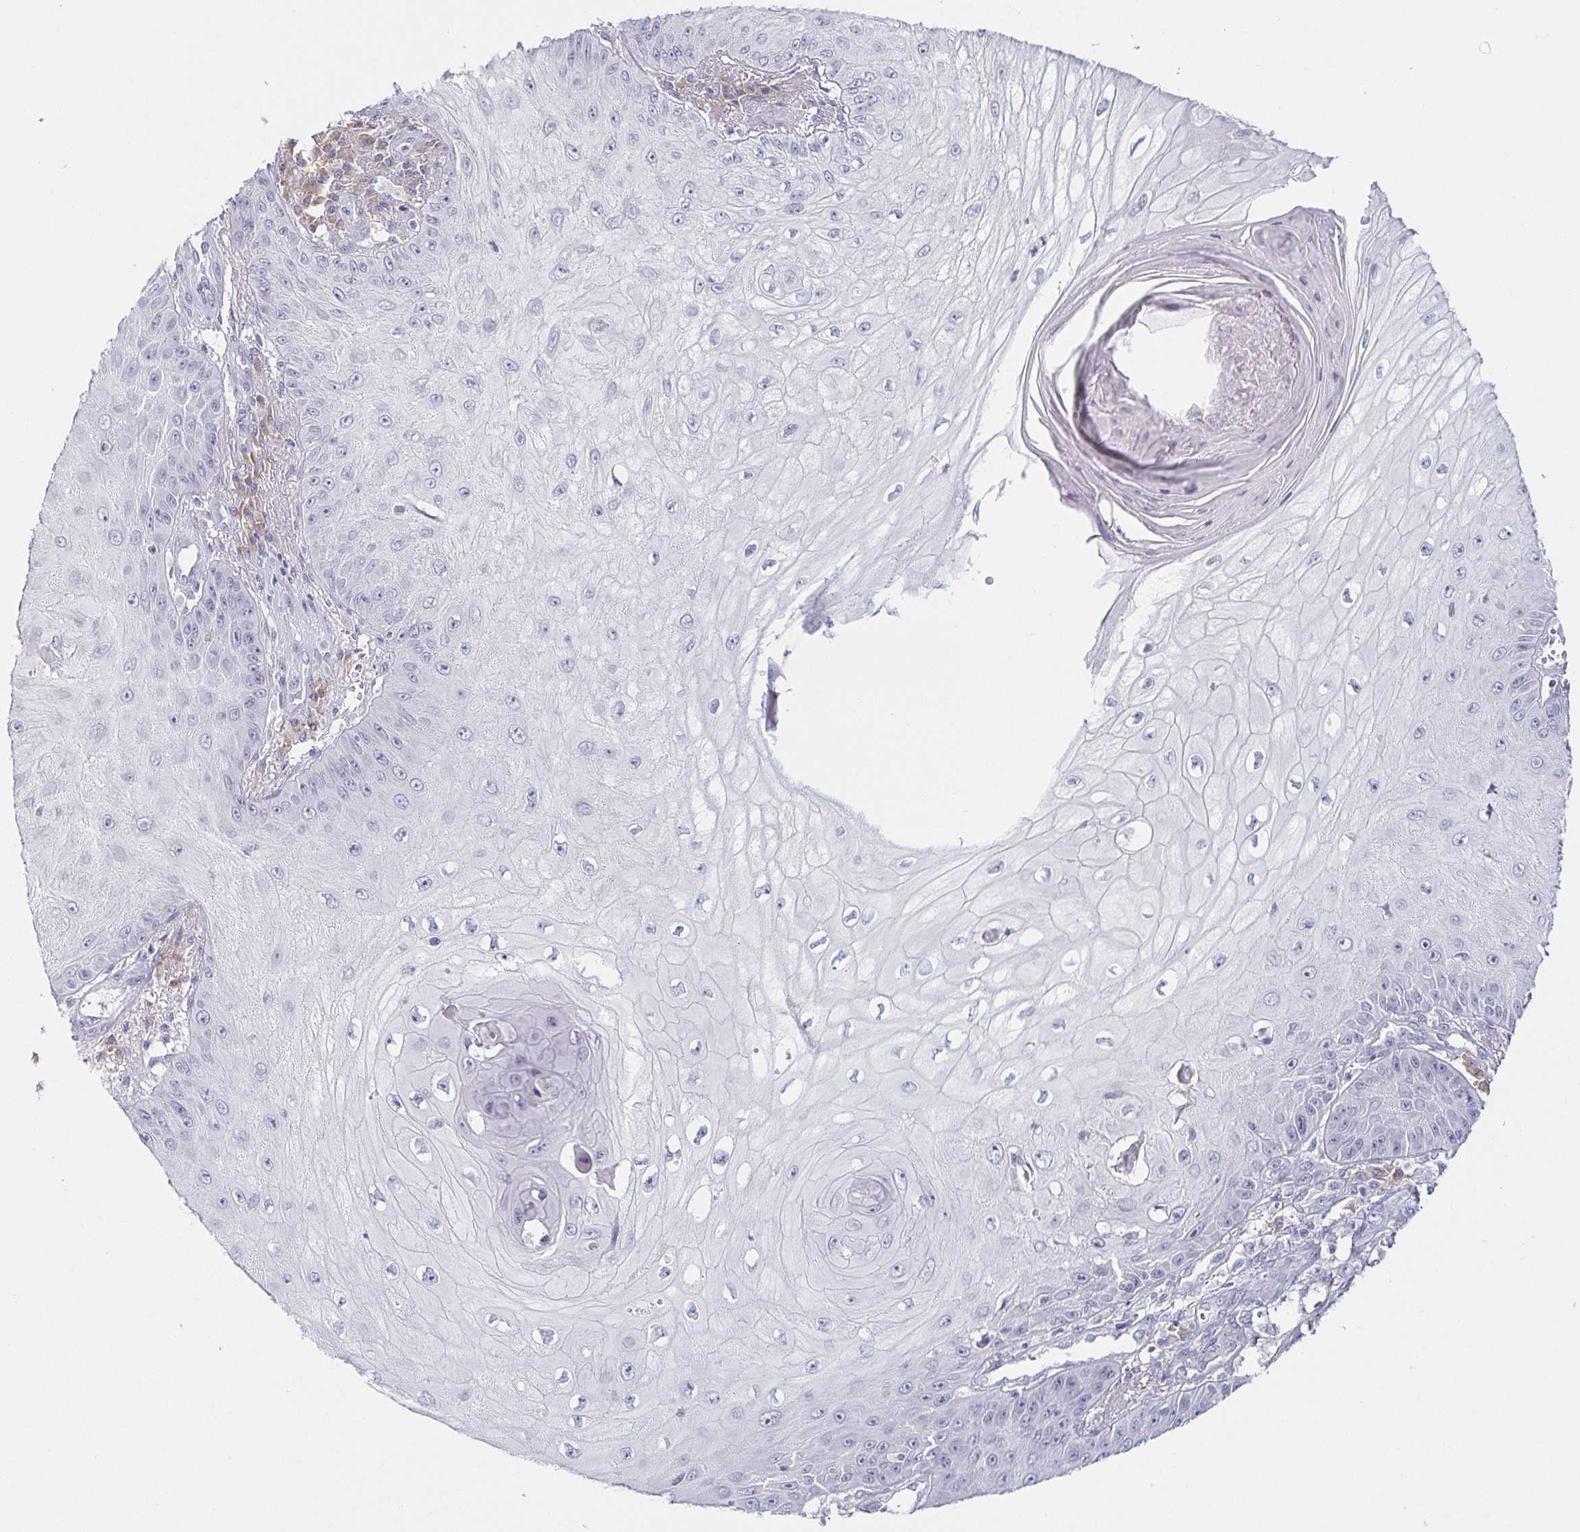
{"staining": {"intensity": "negative", "quantity": "none", "location": "none"}, "tissue": "skin cancer", "cell_type": "Tumor cells", "image_type": "cancer", "snomed": [{"axis": "morphology", "description": "Squamous cell carcinoma, NOS"}, {"axis": "topography", "description": "Skin"}], "caption": "Tumor cells show no significant positivity in skin cancer (squamous cell carcinoma).", "gene": "PRR27", "patient": {"sex": "male", "age": 70}}